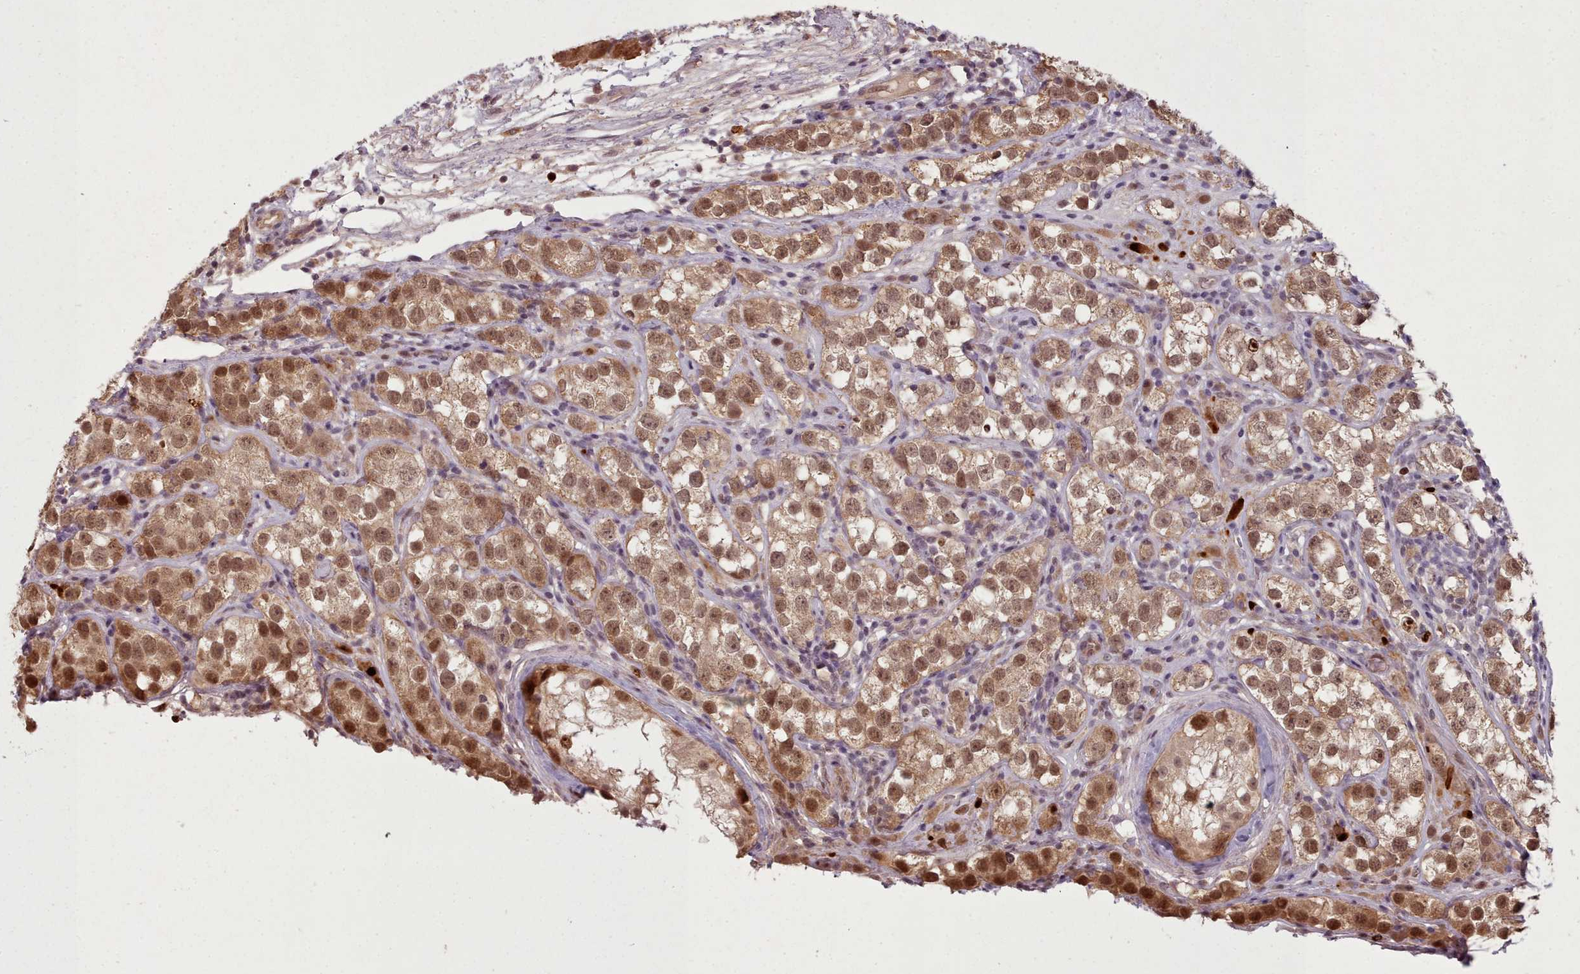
{"staining": {"intensity": "moderate", "quantity": ">75%", "location": "cytoplasmic/membranous,nuclear"}, "tissue": "testis cancer", "cell_type": "Tumor cells", "image_type": "cancer", "snomed": [{"axis": "morphology", "description": "Seminoma, NOS"}, {"axis": "topography", "description": "Testis"}], "caption": "Immunohistochemical staining of testis cancer displays medium levels of moderate cytoplasmic/membranous and nuclear protein expression in about >75% of tumor cells.", "gene": "CDC6", "patient": {"sex": "male", "age": 28}}